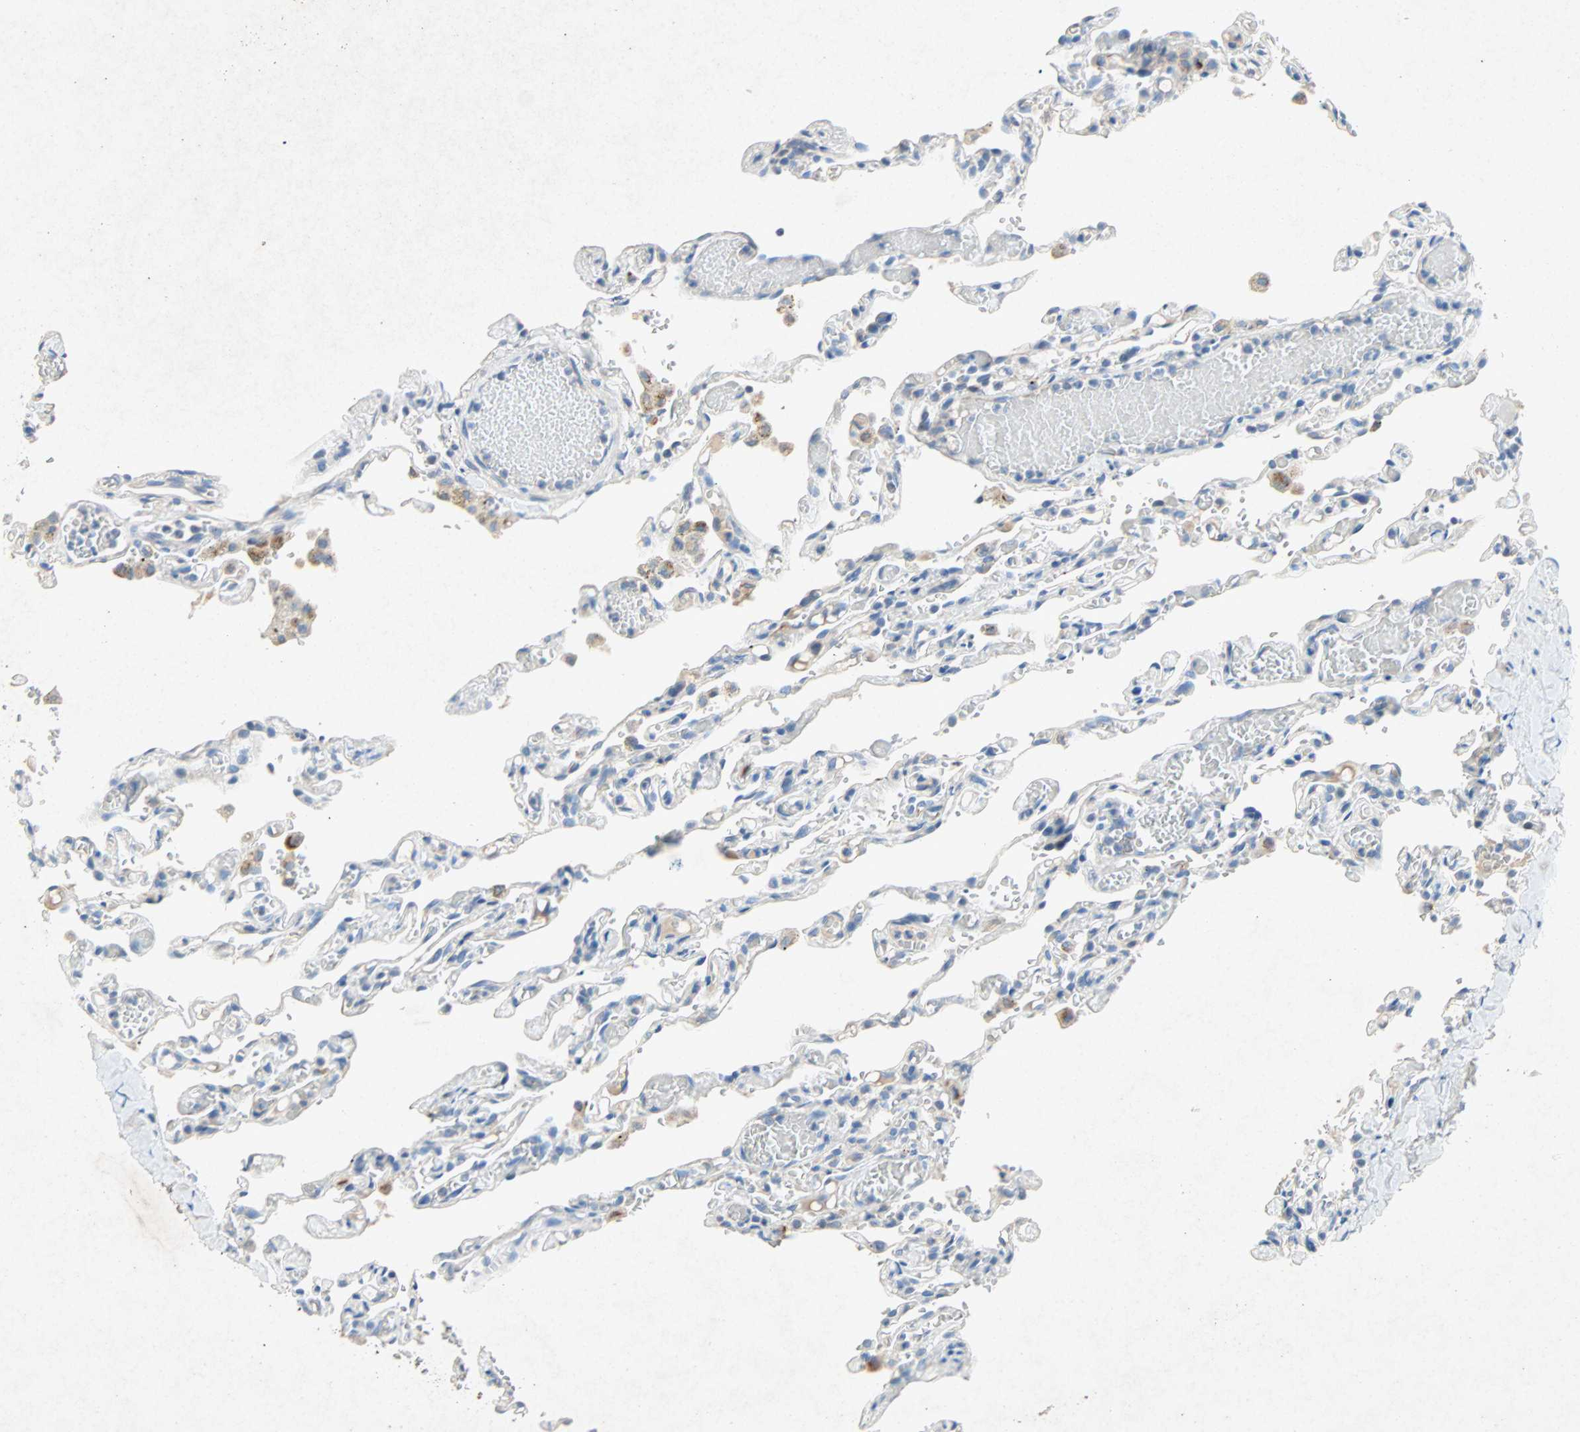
{"staining": {"intensity": "negative", "quantity": "none", "location": "none"}, "tissue": "lung", "cell_type": "Alveolar cells", "image_type": "normal", "snomed": [{"axis": "morphology", "description": "Normal tissue, NOS"}, {"axis": "topography", "description": "Lung"}], "caption": "Protein analysis of benign lung shows no significant expression in alveolar cells.", "gene": "PCDHB2", "patient": {"sex": "male", "age": 21}}